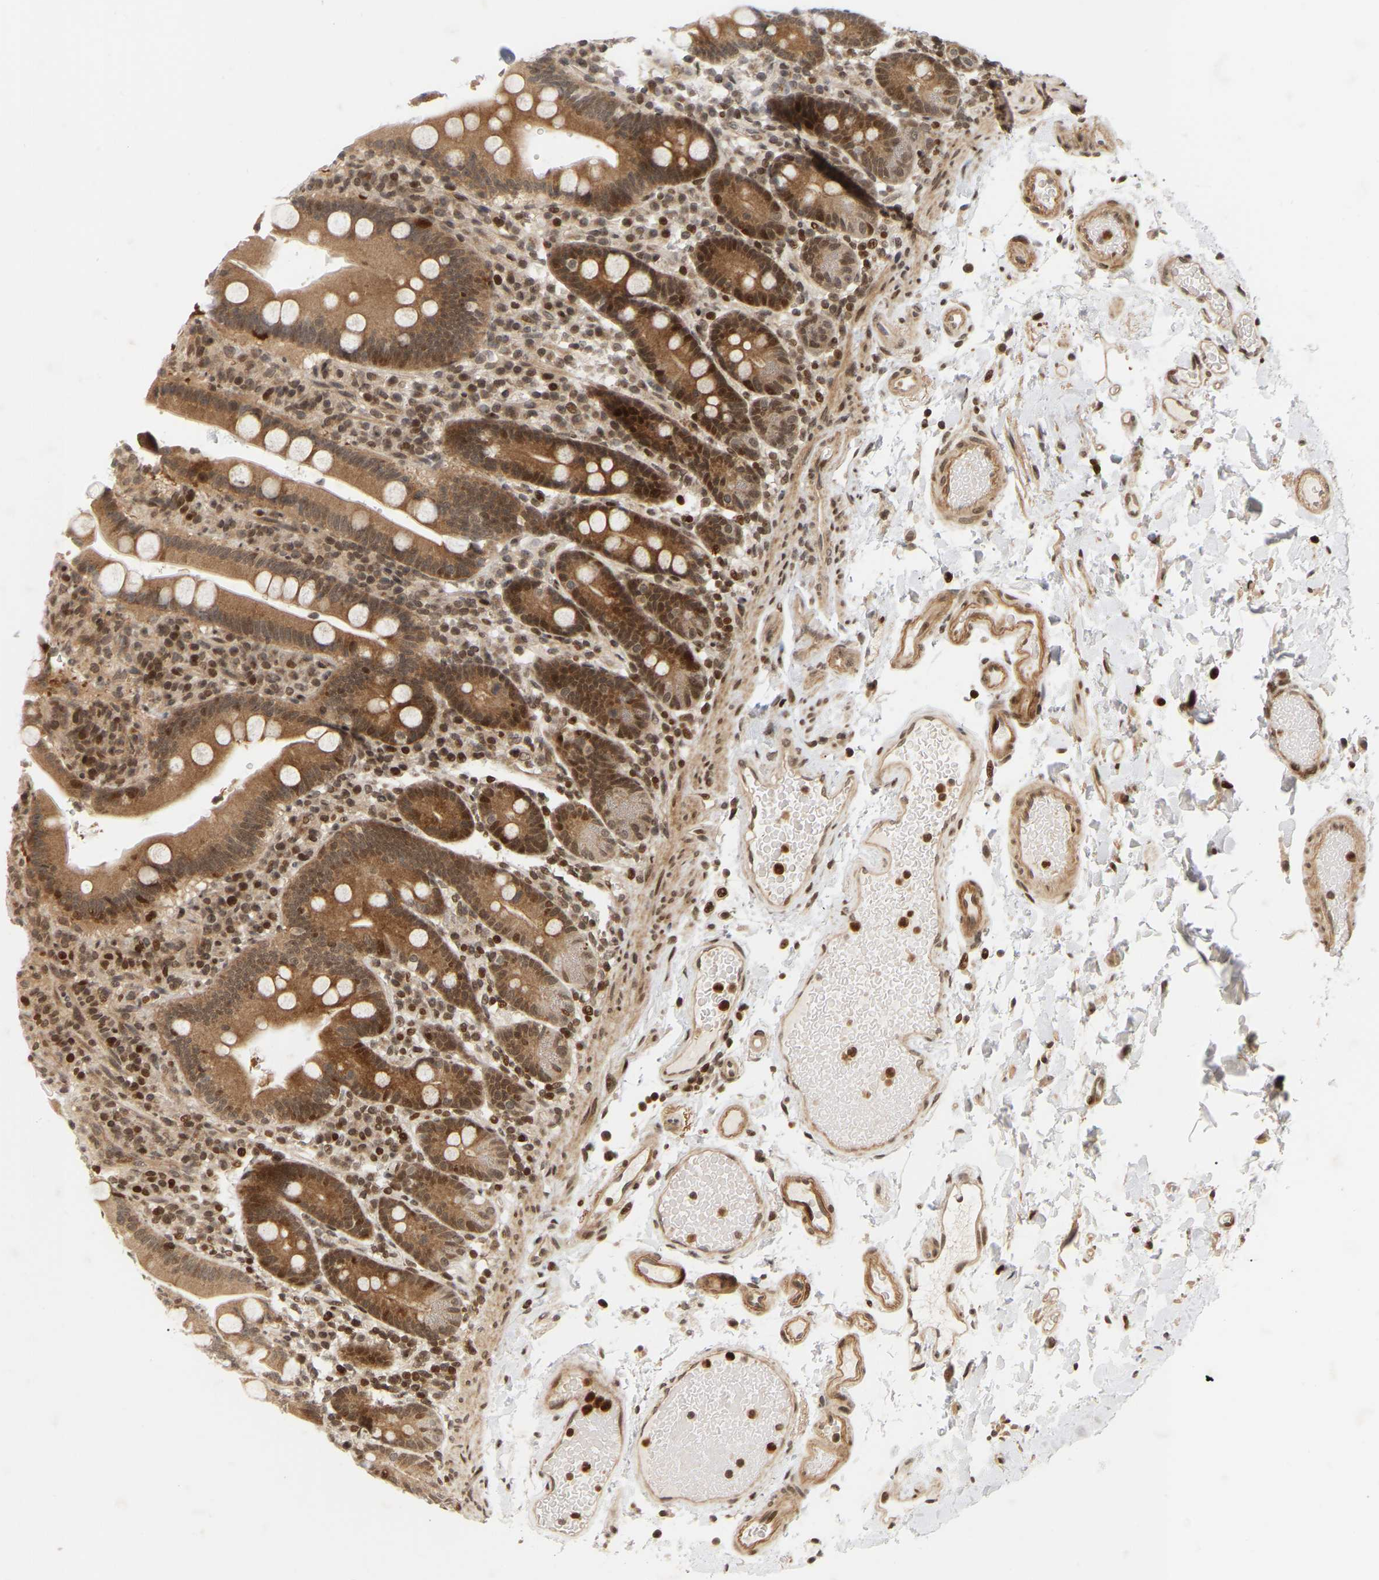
{"staining": {"intensity": "moderate", "quantity": ">75%", "location": "cytoplasmic/membranous,nuclear"}, "tissue": "duodenum", "cell_type": "Glandular cells", "image_type": "normal", "snomed": [{"axis": "morphology", "description": "Normal tissue, NOS"}, {"axis": "topography", "description": "Small intestine, NOS"}], "caption": "Benign duodenum shows moderate cytoplasmic/membranous,nuclear positivity in approximately >75% of glandular cells.", "gene": "NFE2L2", "patient": {"sex": "female", "age": 71}}